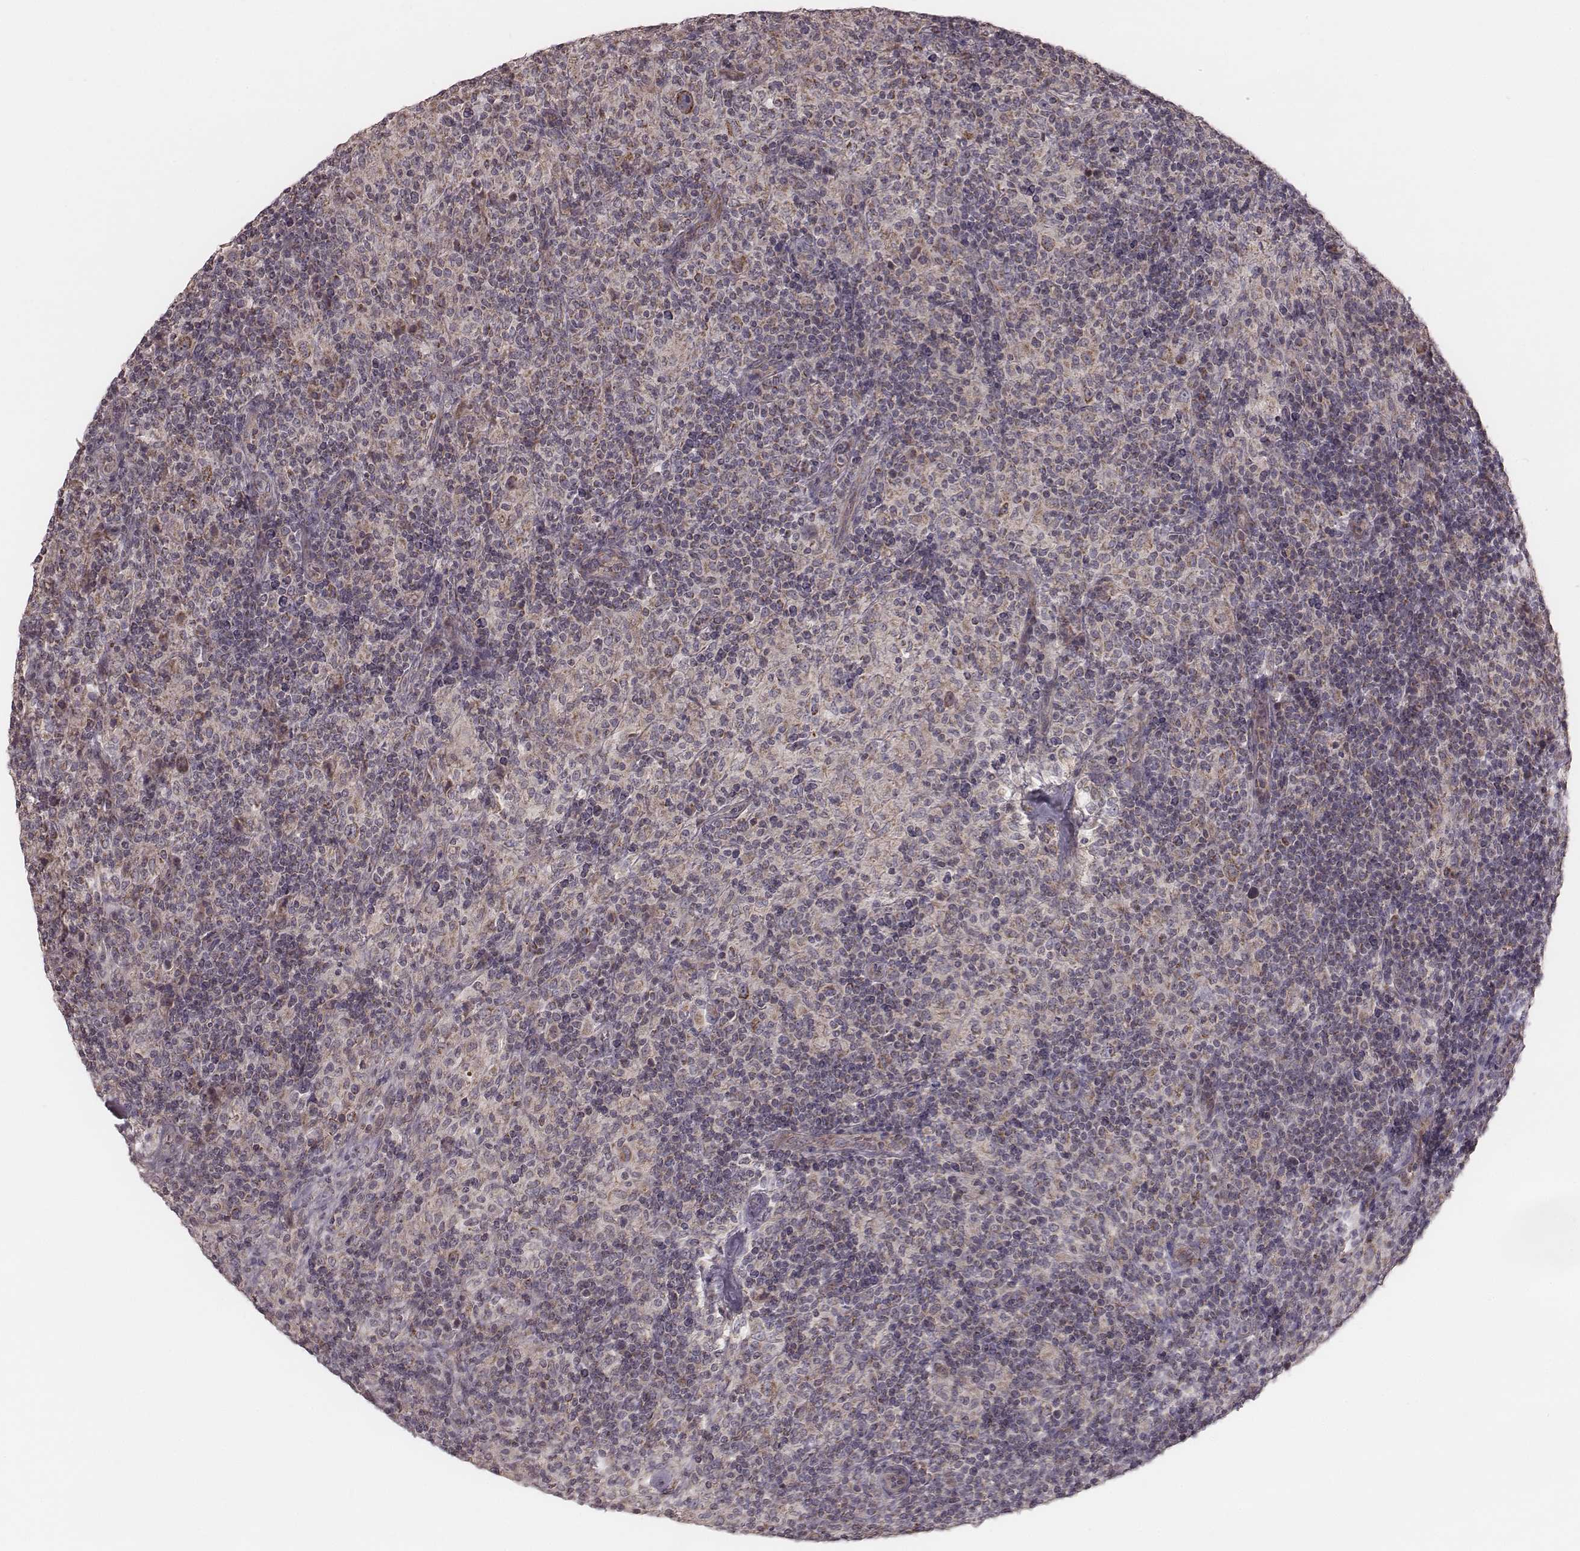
{"staining": {"intensity": "moderate", "quantity": "25%-75%", "location": "cytoplasmic/membranous"}, "tissue": "lymphoma", "cell_type": "Tumor cells", "image_type": "cancer", "snomed": [{"axis": "morphology", "description": "Hodgkin's disease, NOS"}, {"axis": "topography", "description": "Lymph node"}], "caption": "Immunohistochemical staining of lymphoma reveals medium levels of moderate cytoplasmic/membranous expression in approximately 25%-75% of tumor cells.", "gene": "MRPS27", "patient": {"sex": "male", "age": 70}}